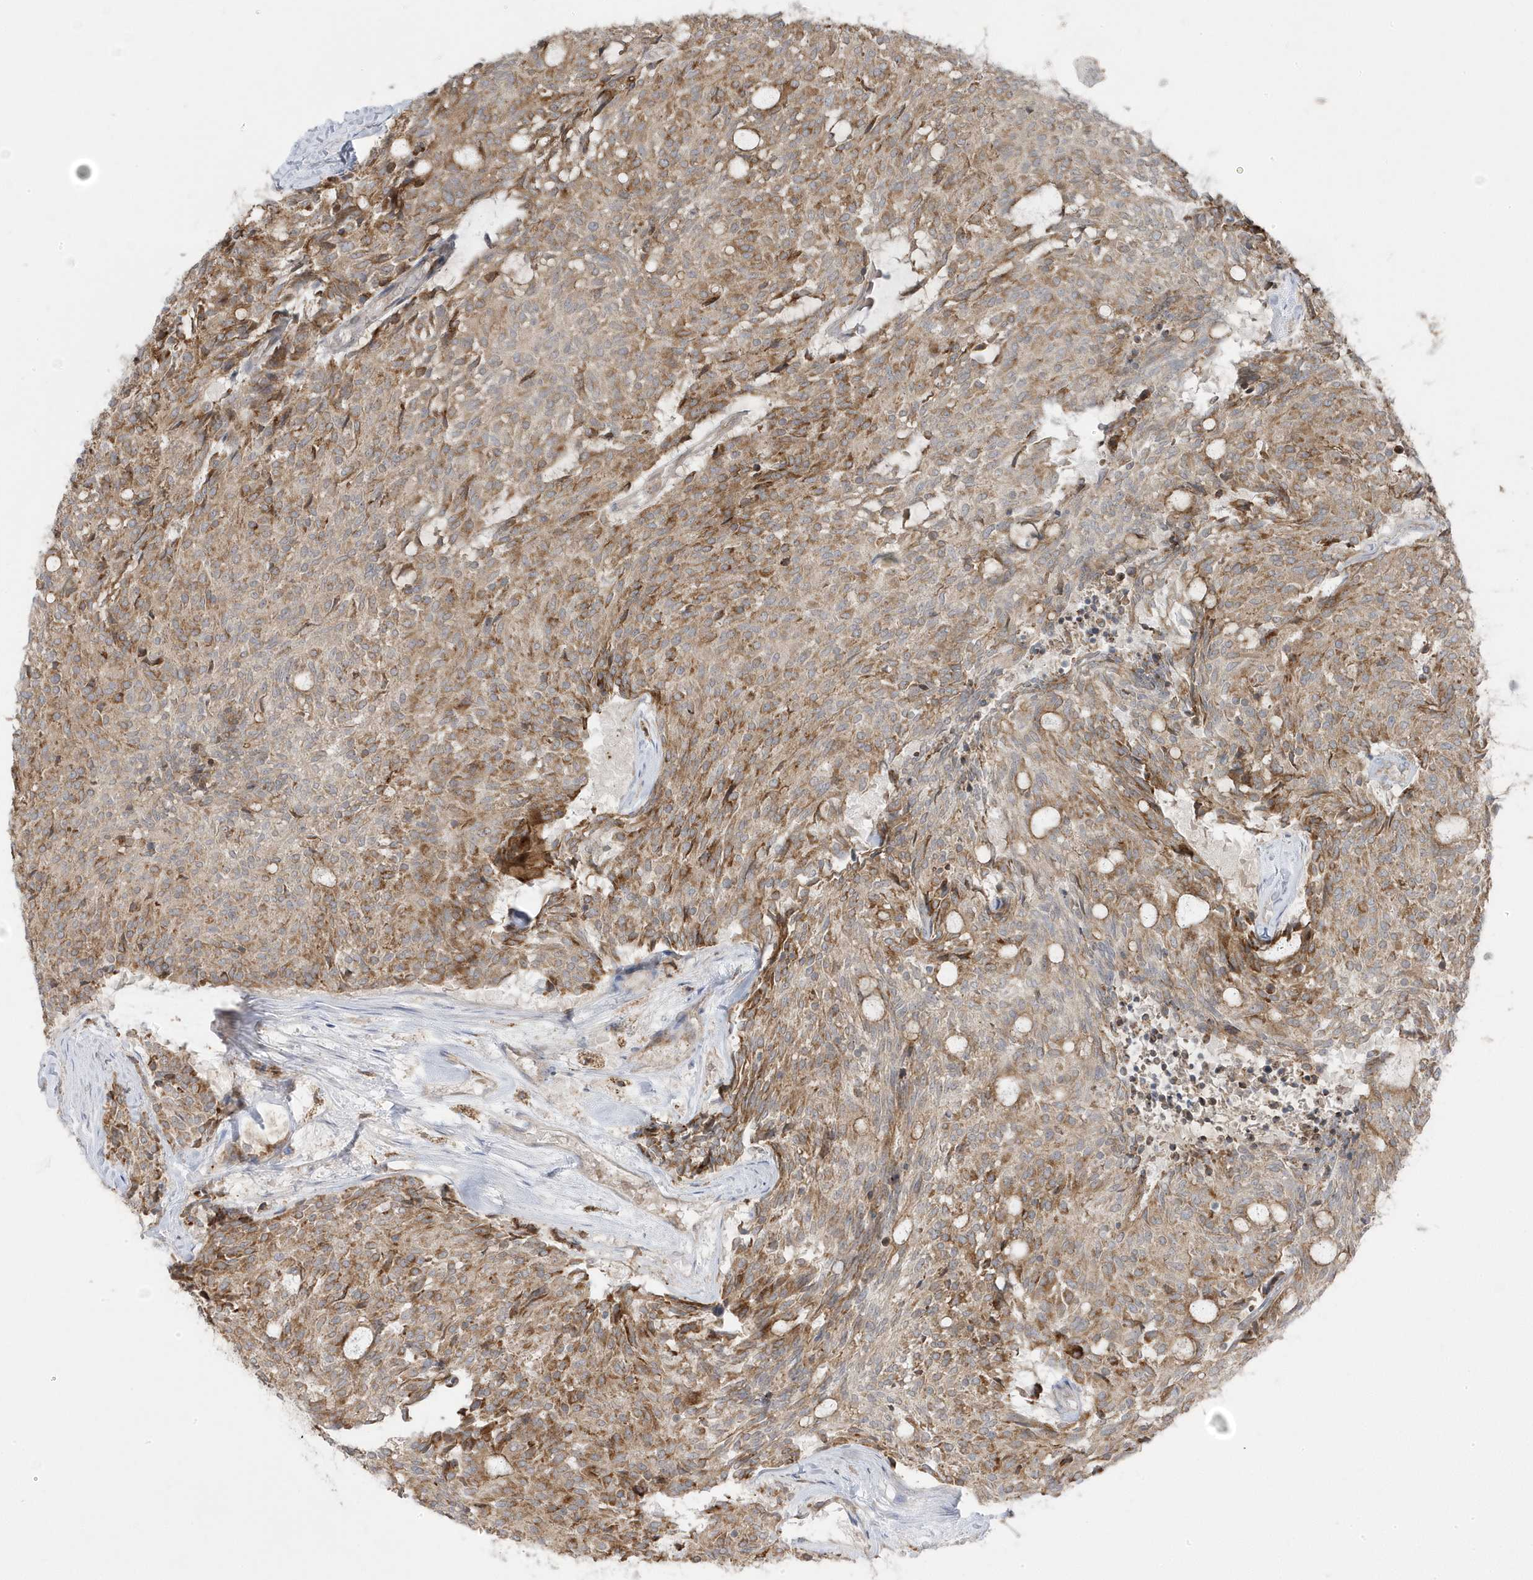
{"staining": {"intensity": "moderate", "quantity": ">75%", "location": "cytoplasmic/membranous"}, "tissue": "carcinoid", "cell_type": "Tumor cells", "image_type": "cancer", "snomed": [{"axis": "morphology", "description": "Carcinoid, malignant, NOS"}, {"axis": "topography", "description": "Pancreas"}], "caption": "IHC photomicrograph of neoplastic tissue: carcinoid stained using immunohistochemistry reveals medium levels of moderate protein expression localized specifically in the cytoplasmic/membranous of tumor cells, appearing as a cytoplasmic/membranous brown color.", "gene": "ZNF654", "patient": {"sex": "female", "age": 54}}